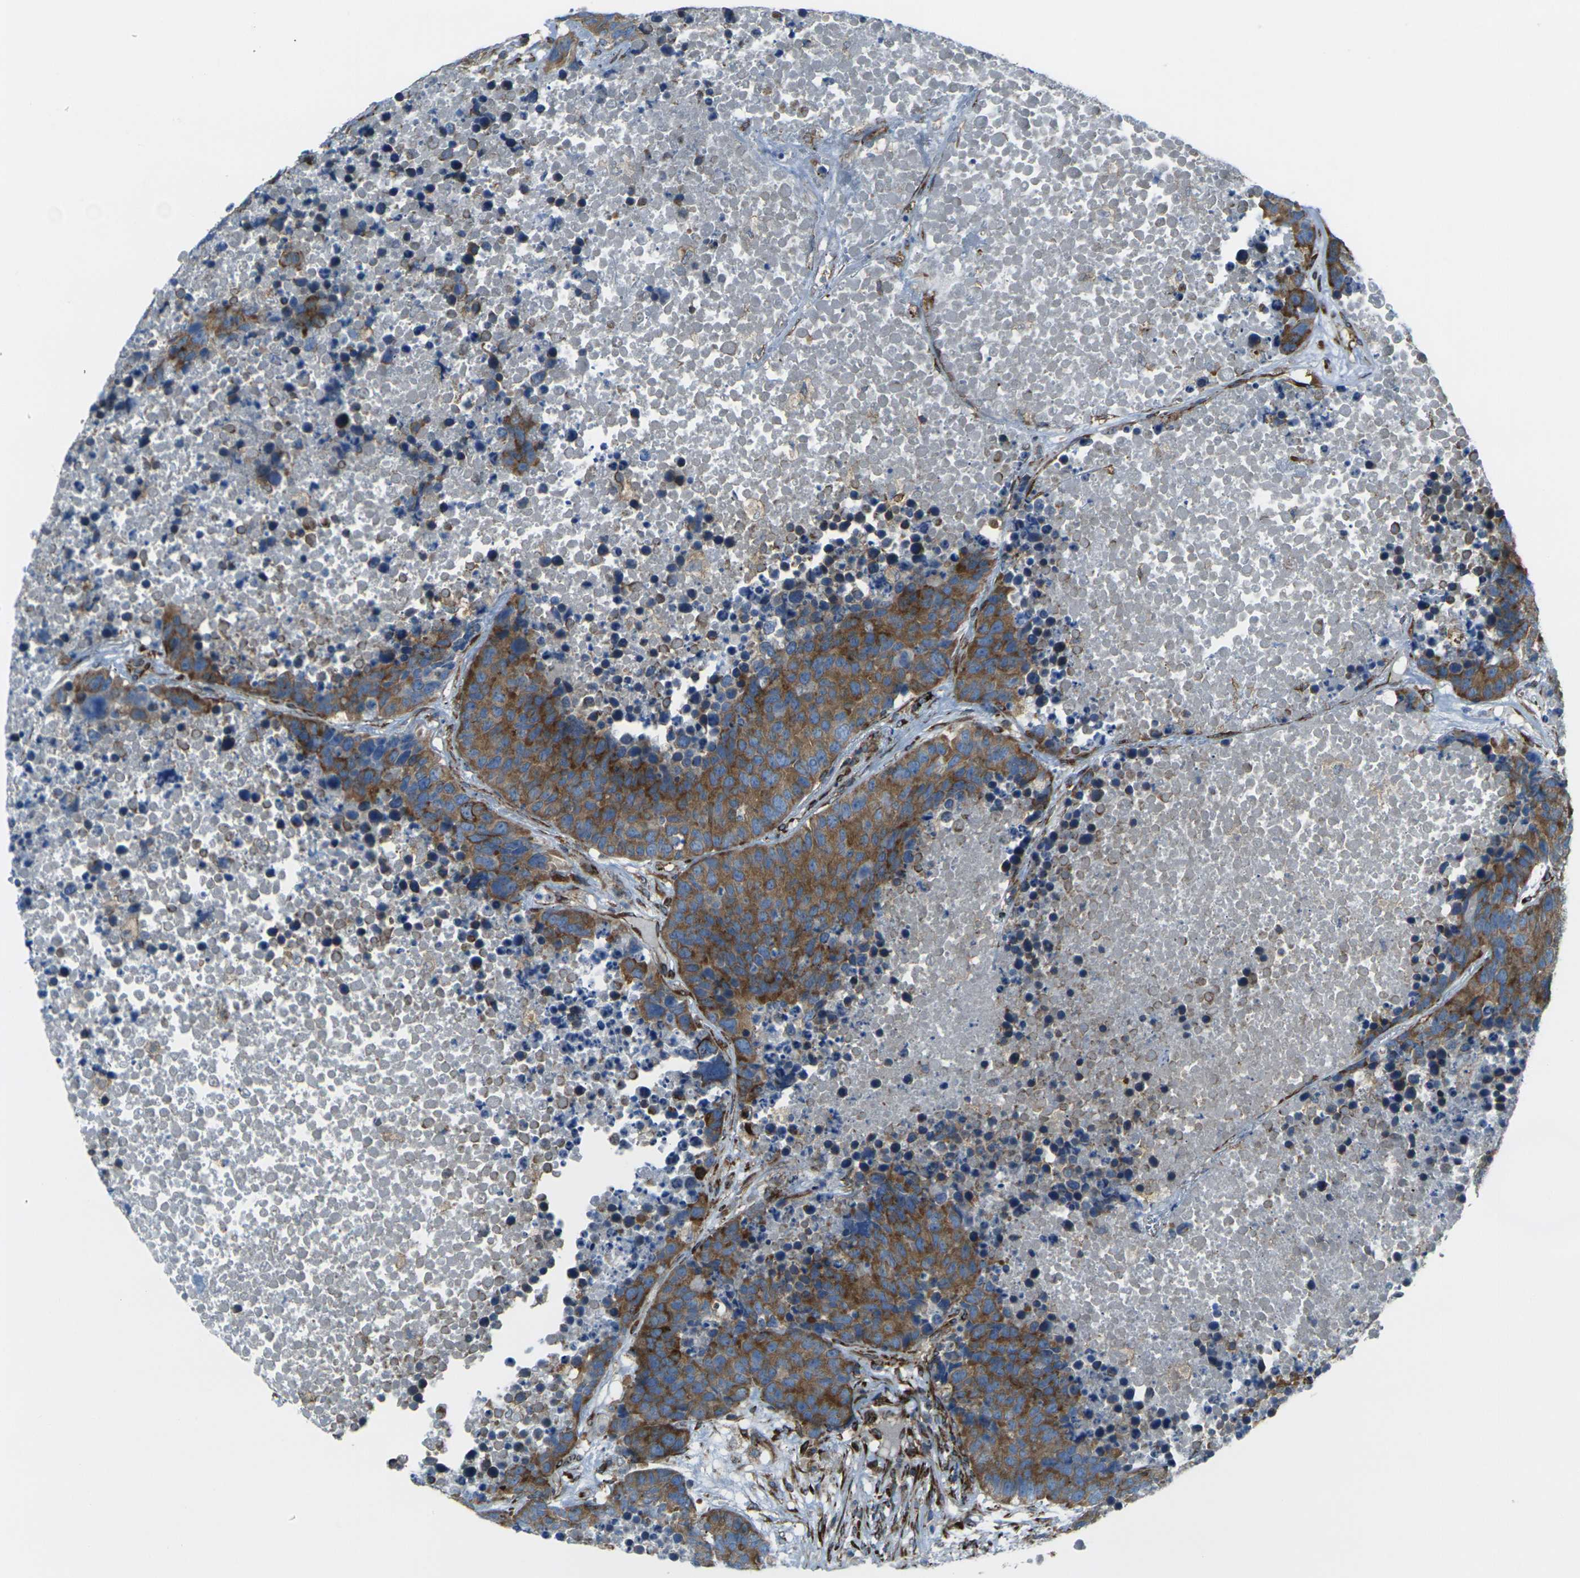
{"staining": {"intensity": "strong", "quantity": ">75%", "location": "cytoplasmic/membranous"}, "tissue": "carcinoid", "cell_type": "Tumor cells", "image_type": "cancer", "snomed": [{"axis": "morphology", "description": "Carcinoid, malignant, NOS"}, {"axis": "topography", "description": "Lung"}], "caption": "DAB (3,3'-diaminobenzidine) immunohistochemical staining of carcinoid displays strong cytoplasmic/membranous protein expression in approximately >75% of tumor cells.", "gene": "CELSR2", "patient": {"sex": "male", "age": 60}}